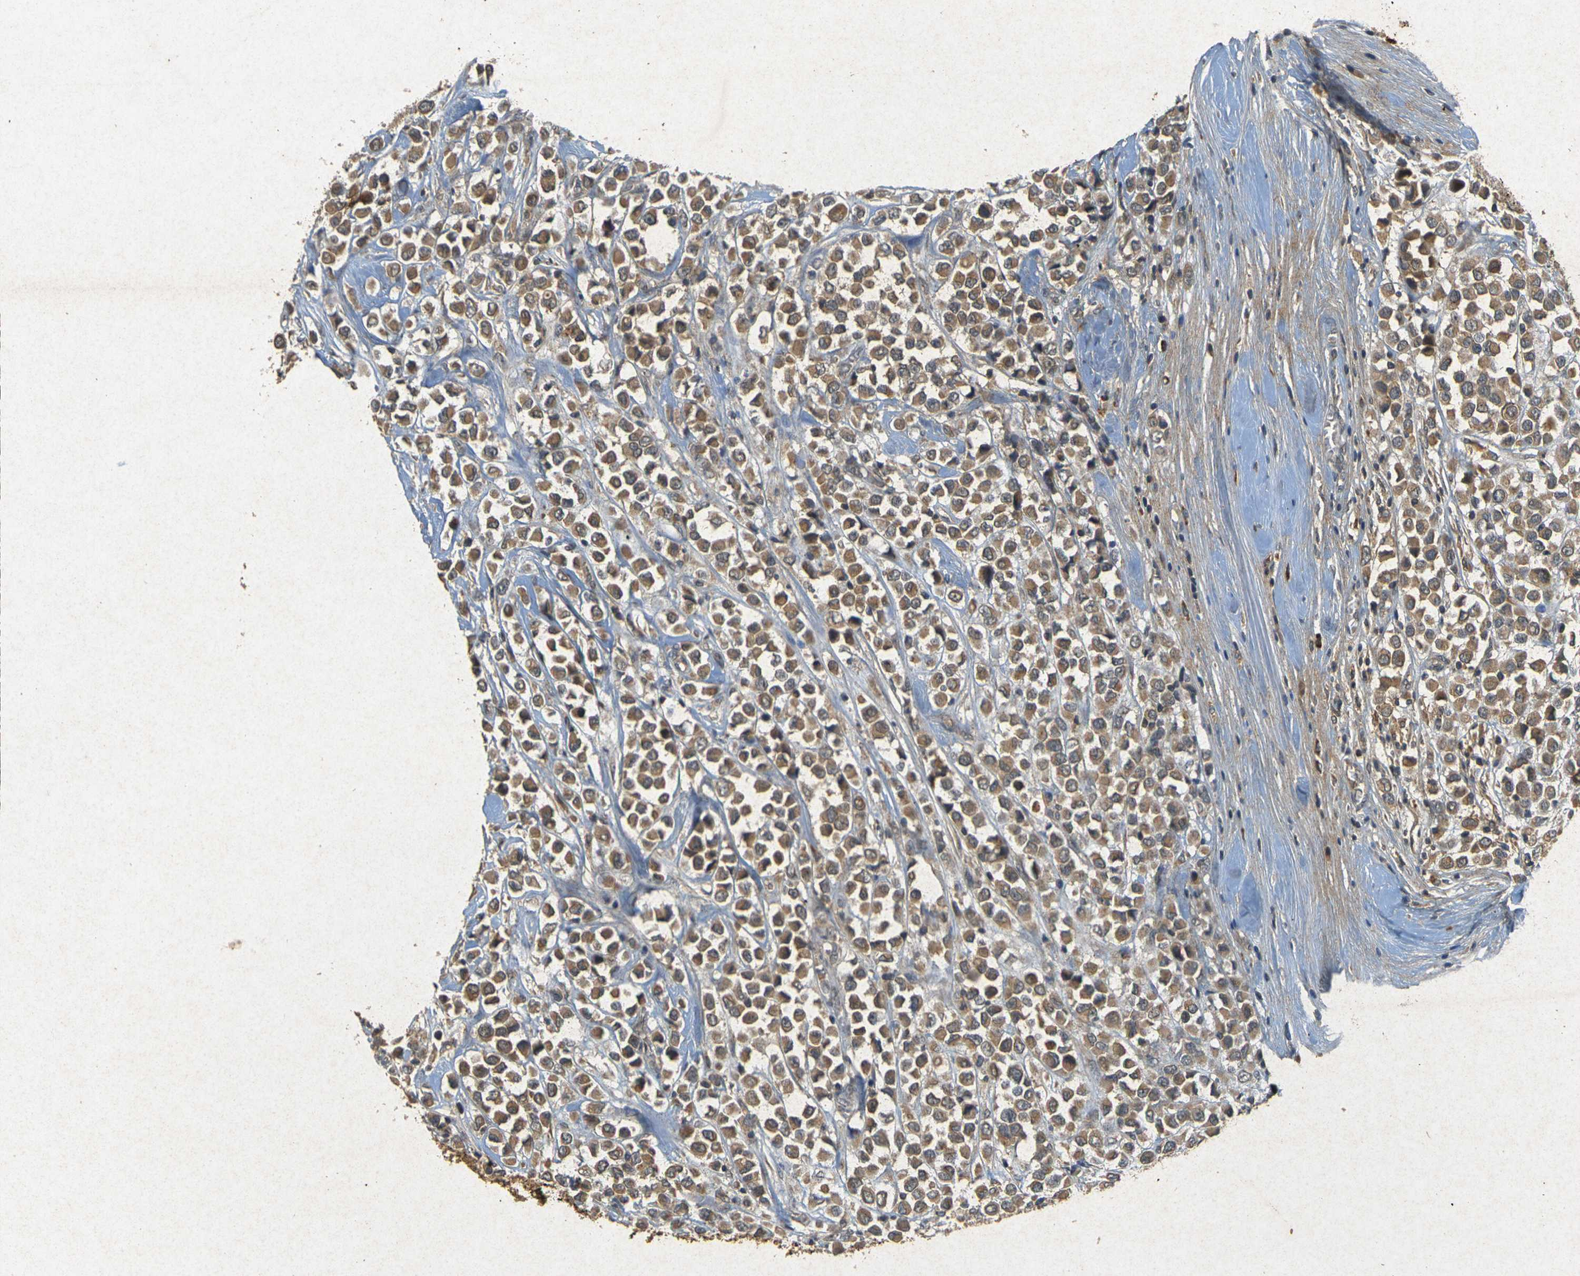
{"staining": {"intensity": "moderate", "quantity": ">75%", "location": "cytoplasmic/membranous"}, "tissue": "breast cancer", "cell_type": "Tumor cells", "image_type": "cancer", "snomed": [{"axis": "morphology", "description": "Duct carcinoma"}, {"axis": "topography", "description": "Breast"}], "caption": "Moderate cytoplasmic/membranous expression is present in about >75% of tumor cells in intraductal carcinoma (breast).", "gene": "ERN1", "patient": {"sex": "female", "age": 61}}